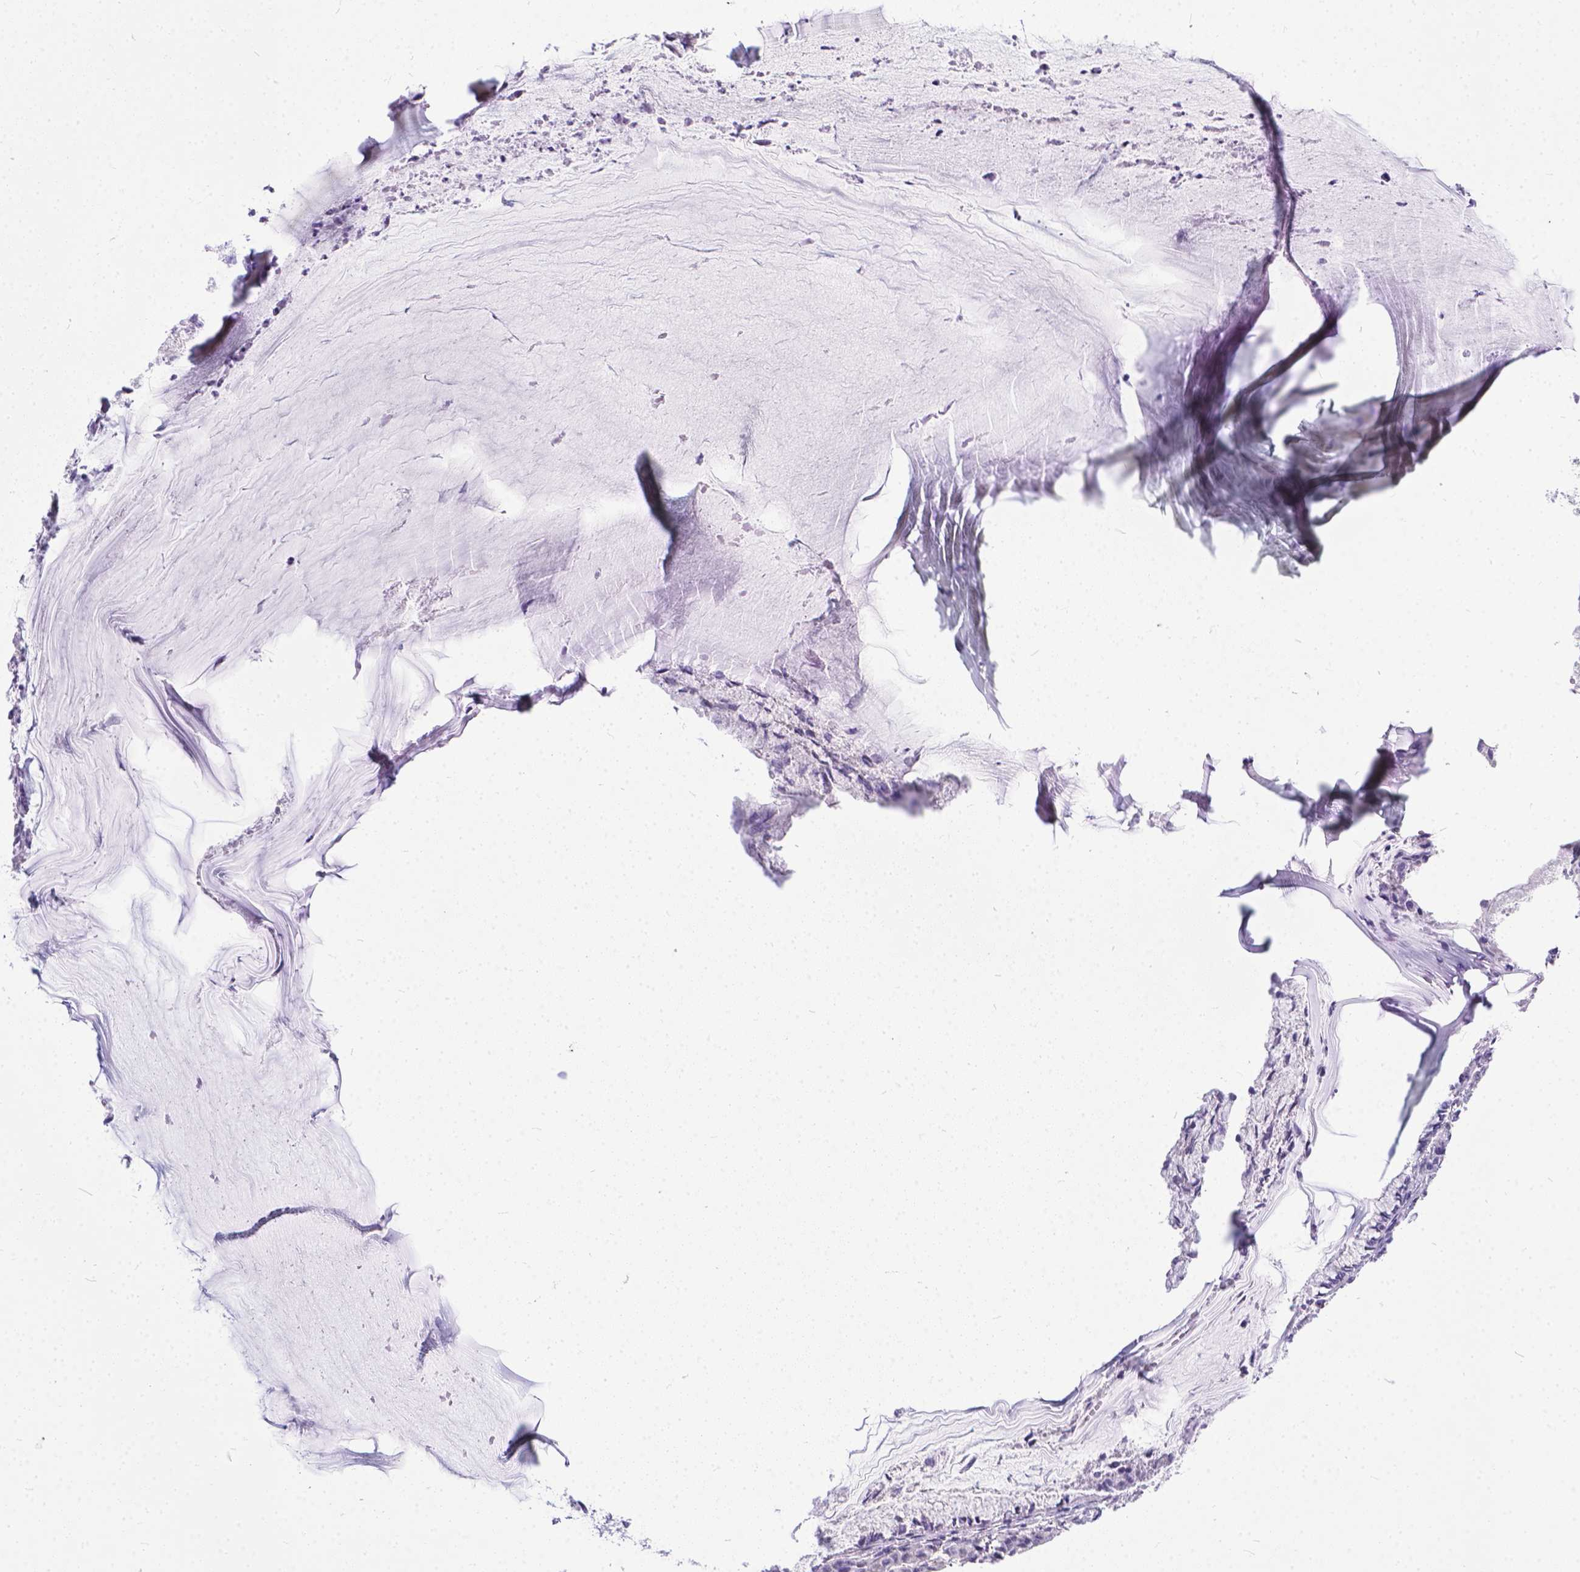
{"staining": {"intensity": "negative", "quantity": "none", "location": "none"}, "tissue": "cervical cancer", "cell_type": "Tumor cells", "image_type": "cancer", "snomed": [{"axis": "morphology", "description": "Squamous cell carcinoma, NOS"}, {"axis": "topography", "description": "Cervix"}], "caption": "Immunohistochemical staining of human cervical squamous cell carcinoma shows no significant expression in tumor cells. (Brightfield microscopy of DAB (3,3'-diaminobenzidine) immunohistochemistry at high magnification).", "gene": "TTLL6", "patient": {"sex": "female", "age": 28}}